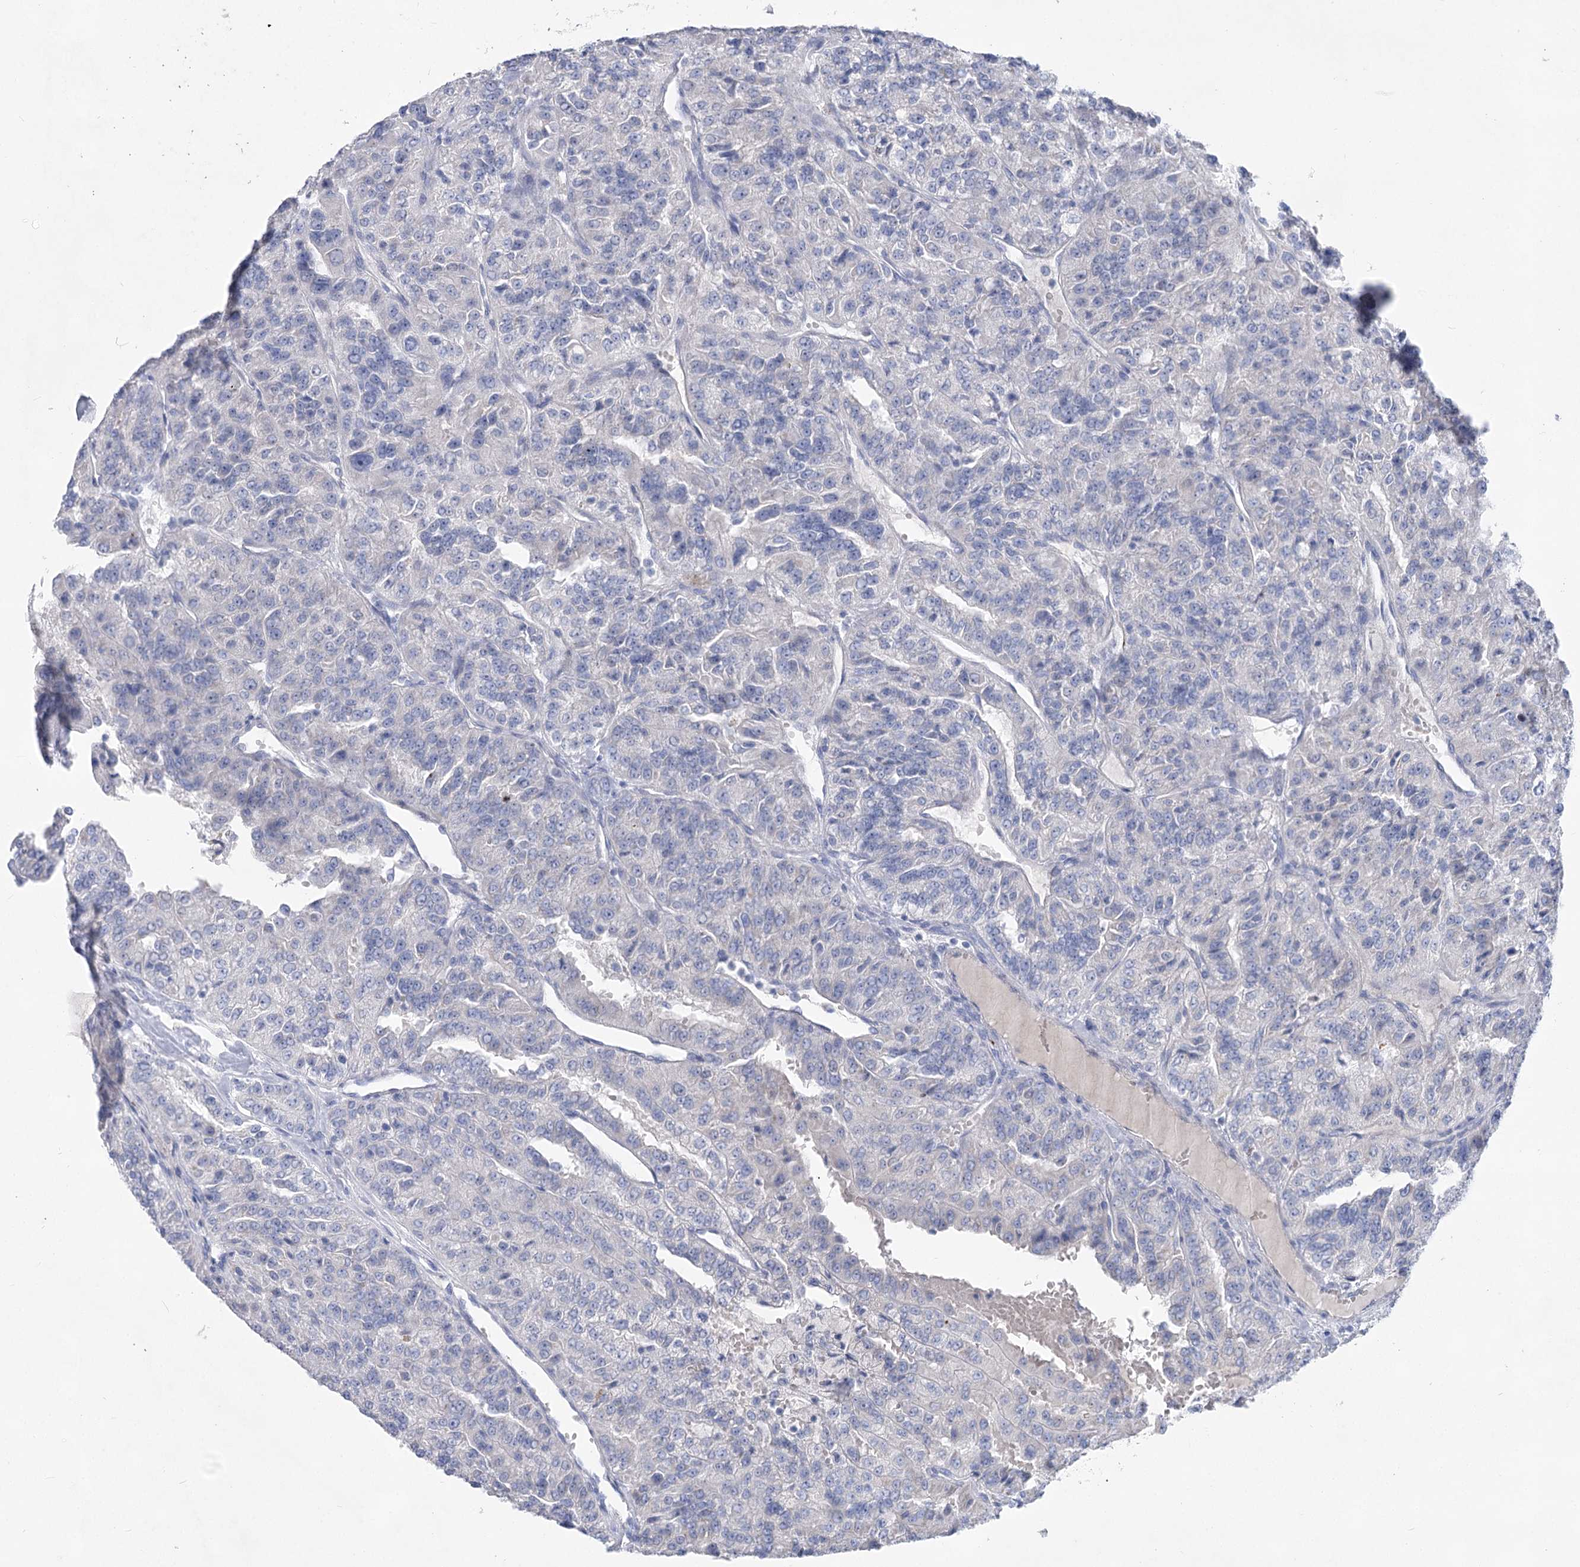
{"staining": {"intensity": "negative", "quantity": "none", "location": "none"}, "tissue": "renal cancer", "cell_type": "Tumor cells", "image_type": "cancer", "snomed": [{"axis": "morphology", "description": "Adenocarcinoma, NOS"}, {"axis": "topography", "description": "Kidney"}], "caption": "The image displays no significant expression in tumor cells of renal cancer (adenocarcinoma).", "gene": "WDR74", "patient": {"sex": "female", "age": 63}}